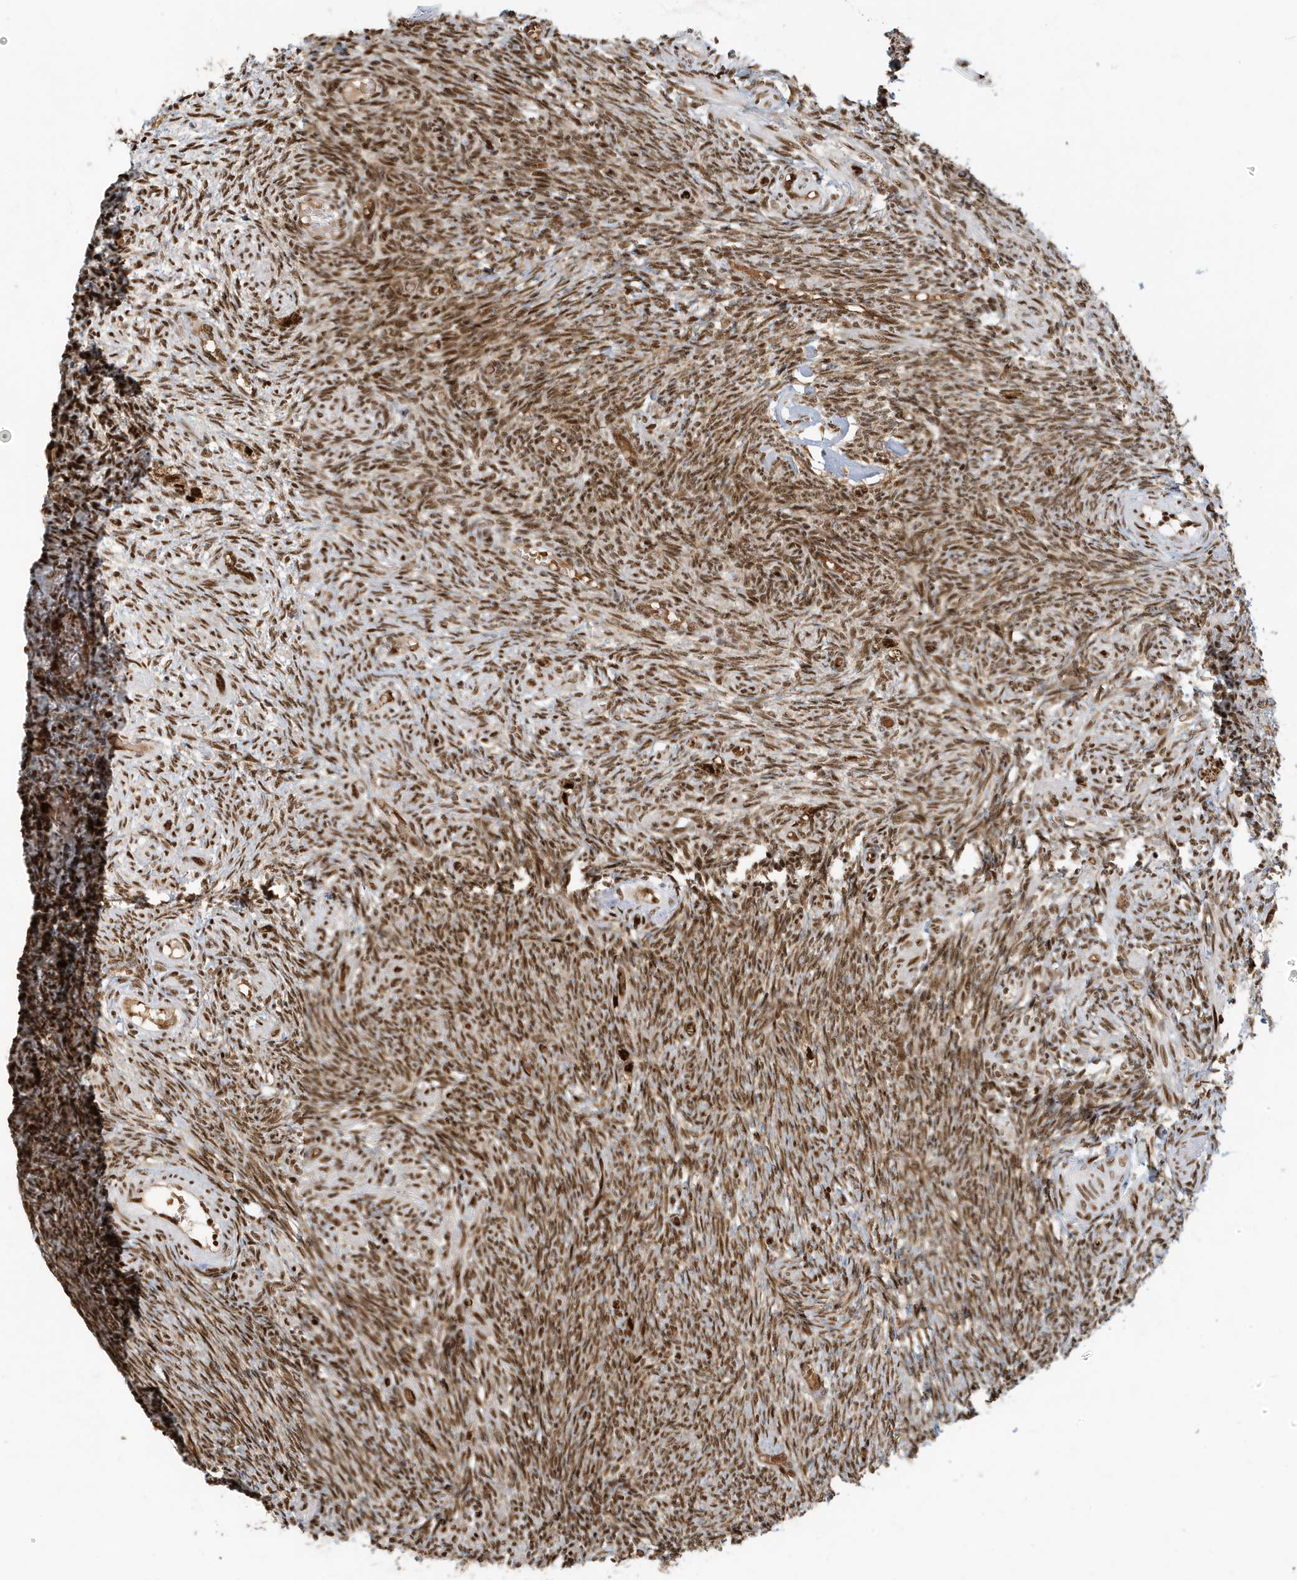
{"staining": {"intensity": "moderate", "quantity": ">75%", "location": "cytoplasmic/membranous,nuclear"}, "tissue": "ovary", "cell_type": "Follicle cells", "image_type": "normal", "snomed": [{"axis": "morphology", "description": "Normal tissue, NOS"}, {"axis": "topography", "description": "Ovary"}], "caption": "The immunohistochemical stain highlights moderate cytoplasmic/membranous,nuclear staining in follicle cells of benign ovary.", "gene": "CKS1B", "patient": {"sex": "female", "age": 27}}